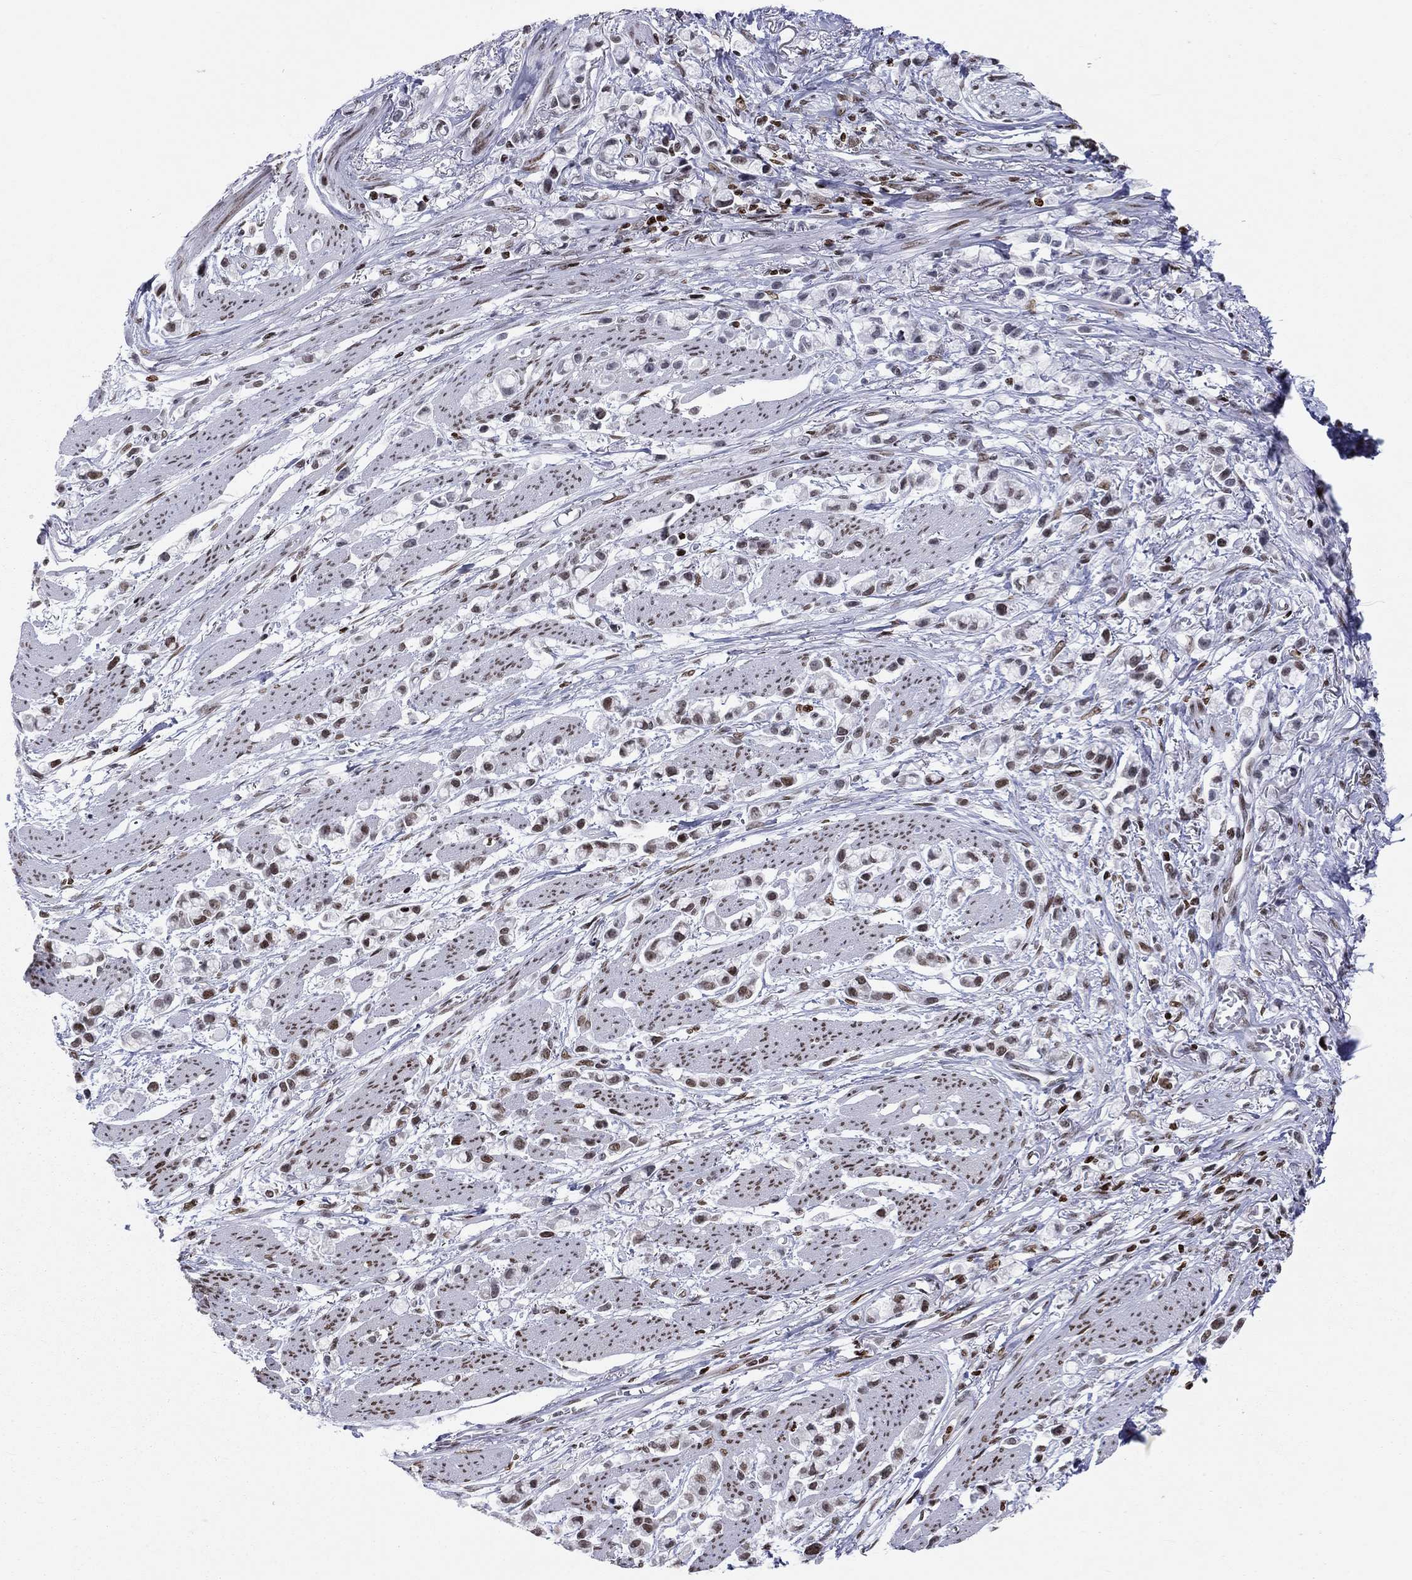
{"staining": {"intensity": "moderate", "quantity": "<25%", "location": "nuclear"}, "tissue": "stomach cancer", "cell_type": "Tumor cells", "image_type": "cancer", "snomed": [{"axis": "morphology", "description": "Adenocarcinoma, NOS"}, {"axis": "topography", "description": "Stomach"}], "caption": "There is low levels of moderate nuclear staining in tumor cells of stomach cancer (adenocarcinoma), as demonstrated by immunohistochemical staining (brown color).", "gene": "H2AX", "patient": {"sex": "female", "age": 81}}